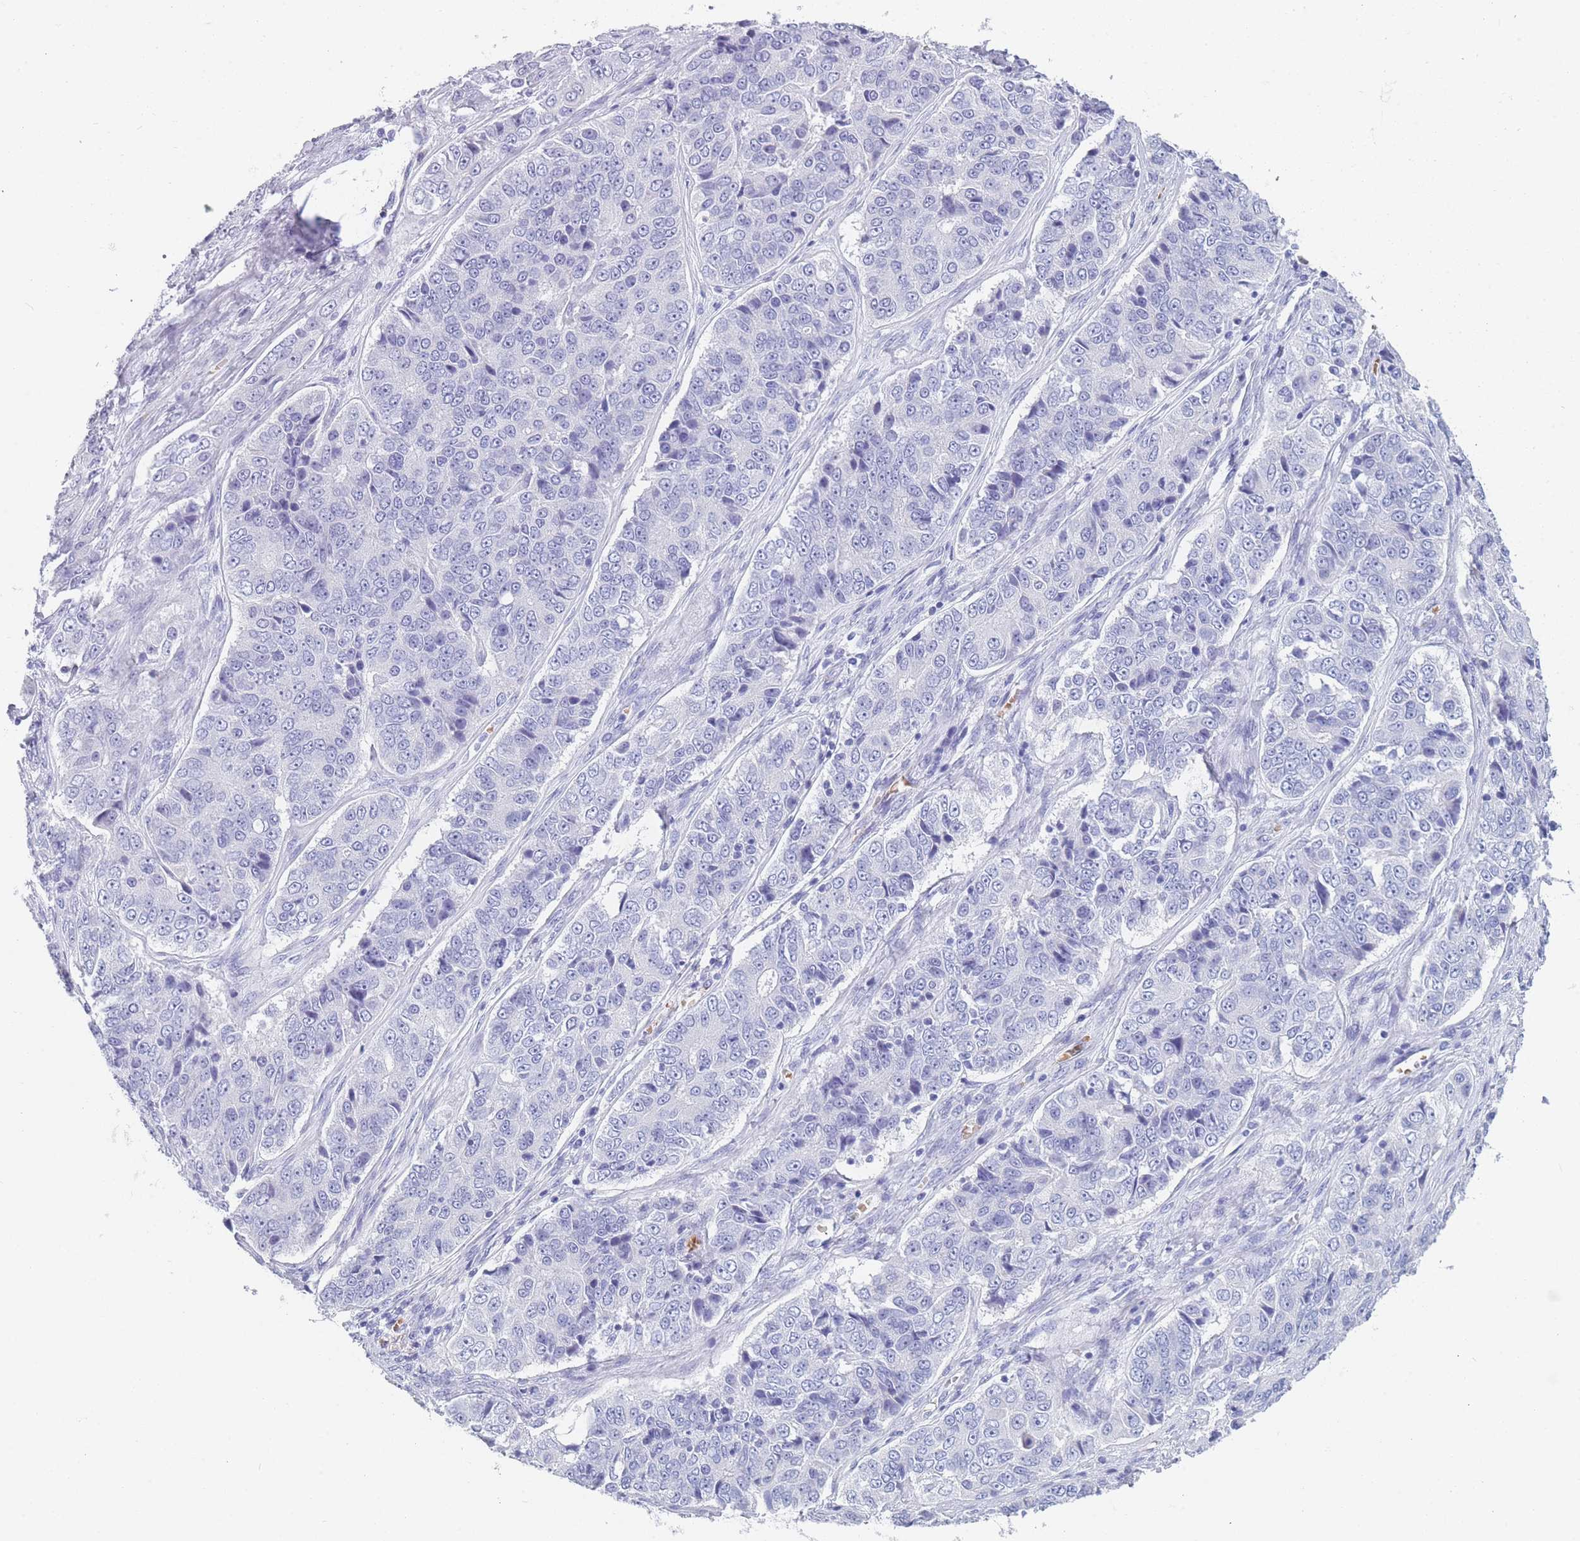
{"staining": {"intensity": "negative", "quantity": "none", "location": "none"}, "tissue": "ovarian cancer", "cell_type": "Tumor cells", "image_type": "cancer", "snomed": [{"axis": "morphology", "description": "Carcinoma, endometroid"}, {"axis": "topography", "description": "Ovary"}], "caption": "Tumor cells are negative for brown protein staining in ovarian endometroid carcinoma.", "gene": "OR5D16", "patient": {"sex": "female", "age": 51}}